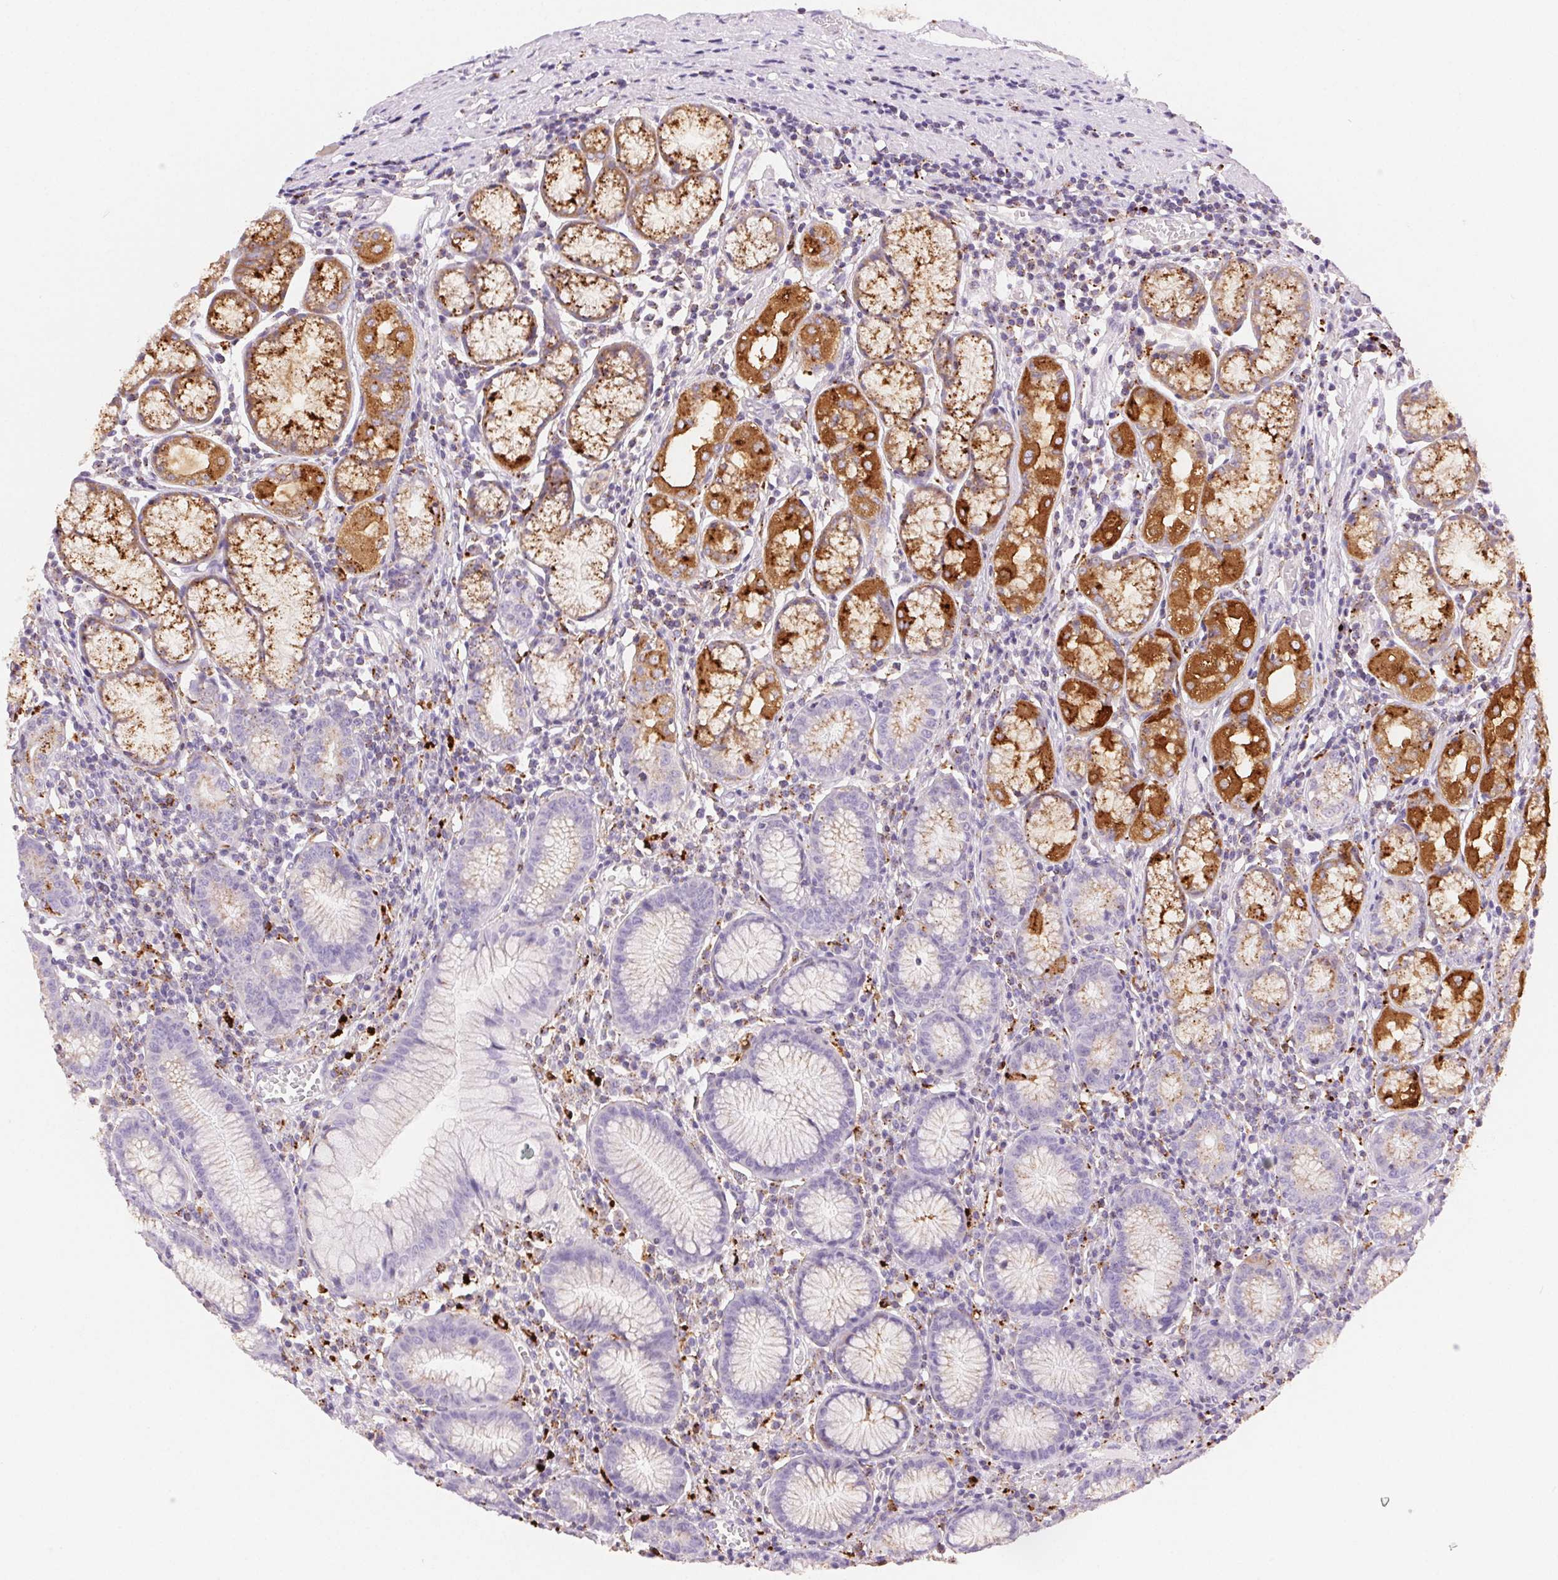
{"staining": {"intensity": "strong", "quantity": "<25%", "location": "cytoplasmic/membranous"}, "tissue": "stomach", "cell_type": "Glandular cells", "image_type": "normal", "snomed": [{"axis": "morphology", "description": "Normal tissue, NOS"}, {"axis": "topography", "description": "Stomach"}], "caption": "Unremarkable stomach shows strong cytoplasmic/membranous positivity in about <25% of glandular cells Using DAB (brown) and hematoxylin (blue) stains, captured at high magnification using brightfield microscopy..", "gene": "SCPEP1", "patient": {"sex": "male", "age": 55}}